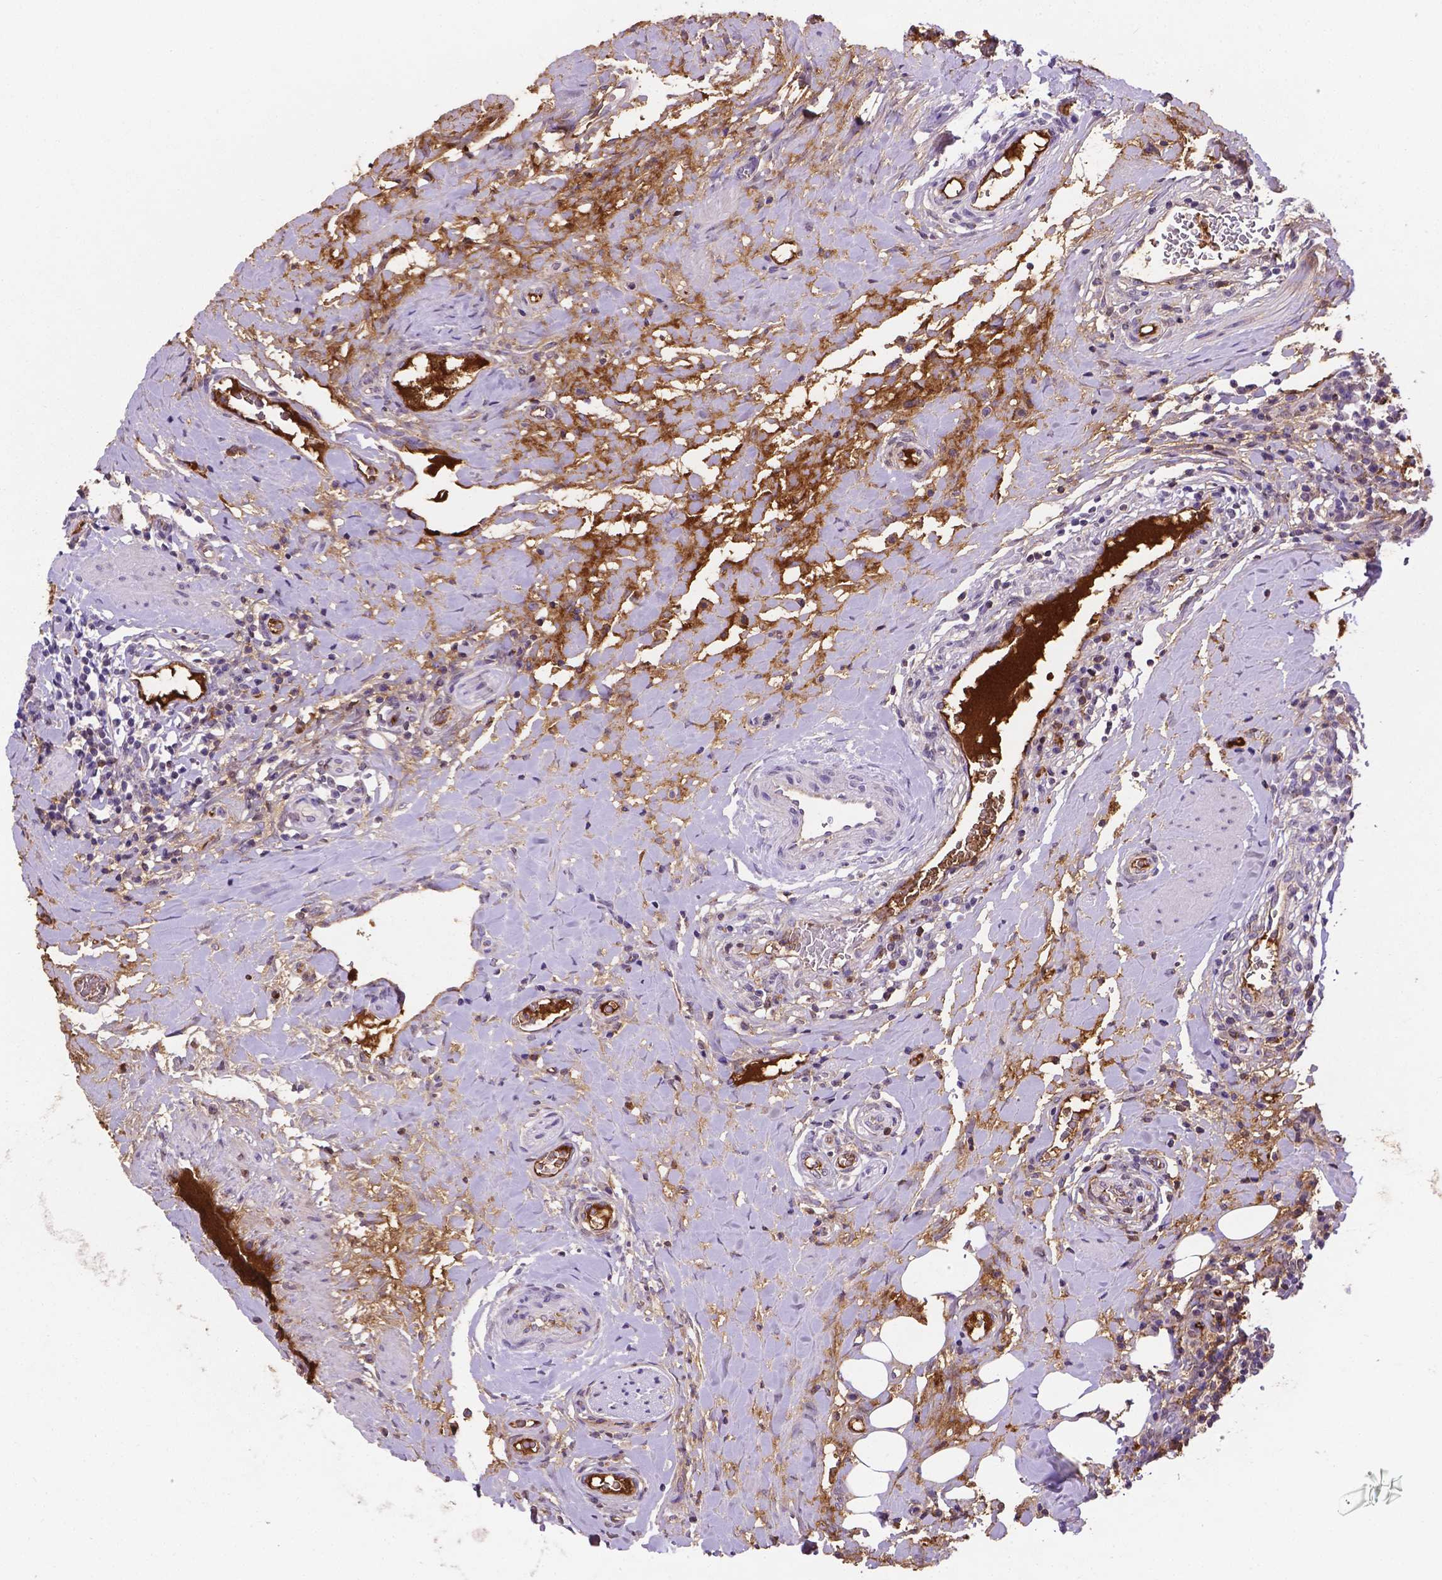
{"staining": {"intensity": "moderate", "quantity": "25%-75%", "location": "cytoplasmic/membranous"}, "tissue": "testis cancer", "cell_type": "Tumor cells", "image_type": "cancer", "snomed": [{"axis": "morphology", "description": "Carcinoma, Embryonal, NOS"}, {"axis": "topography", "description": "Testis"}], "caption": "Tumor cells display medium levels of moderate cytoplasmic/membranous positivity in about 25%-75% of cells in human testis cancer (embryonal carcinoma). (Stains: DAB in brown, nuclei in blue, Microscopy: brightfield microscopy at high magnification).", "gene": "APOE", "patient": {"sex": "male", "age": 24}}